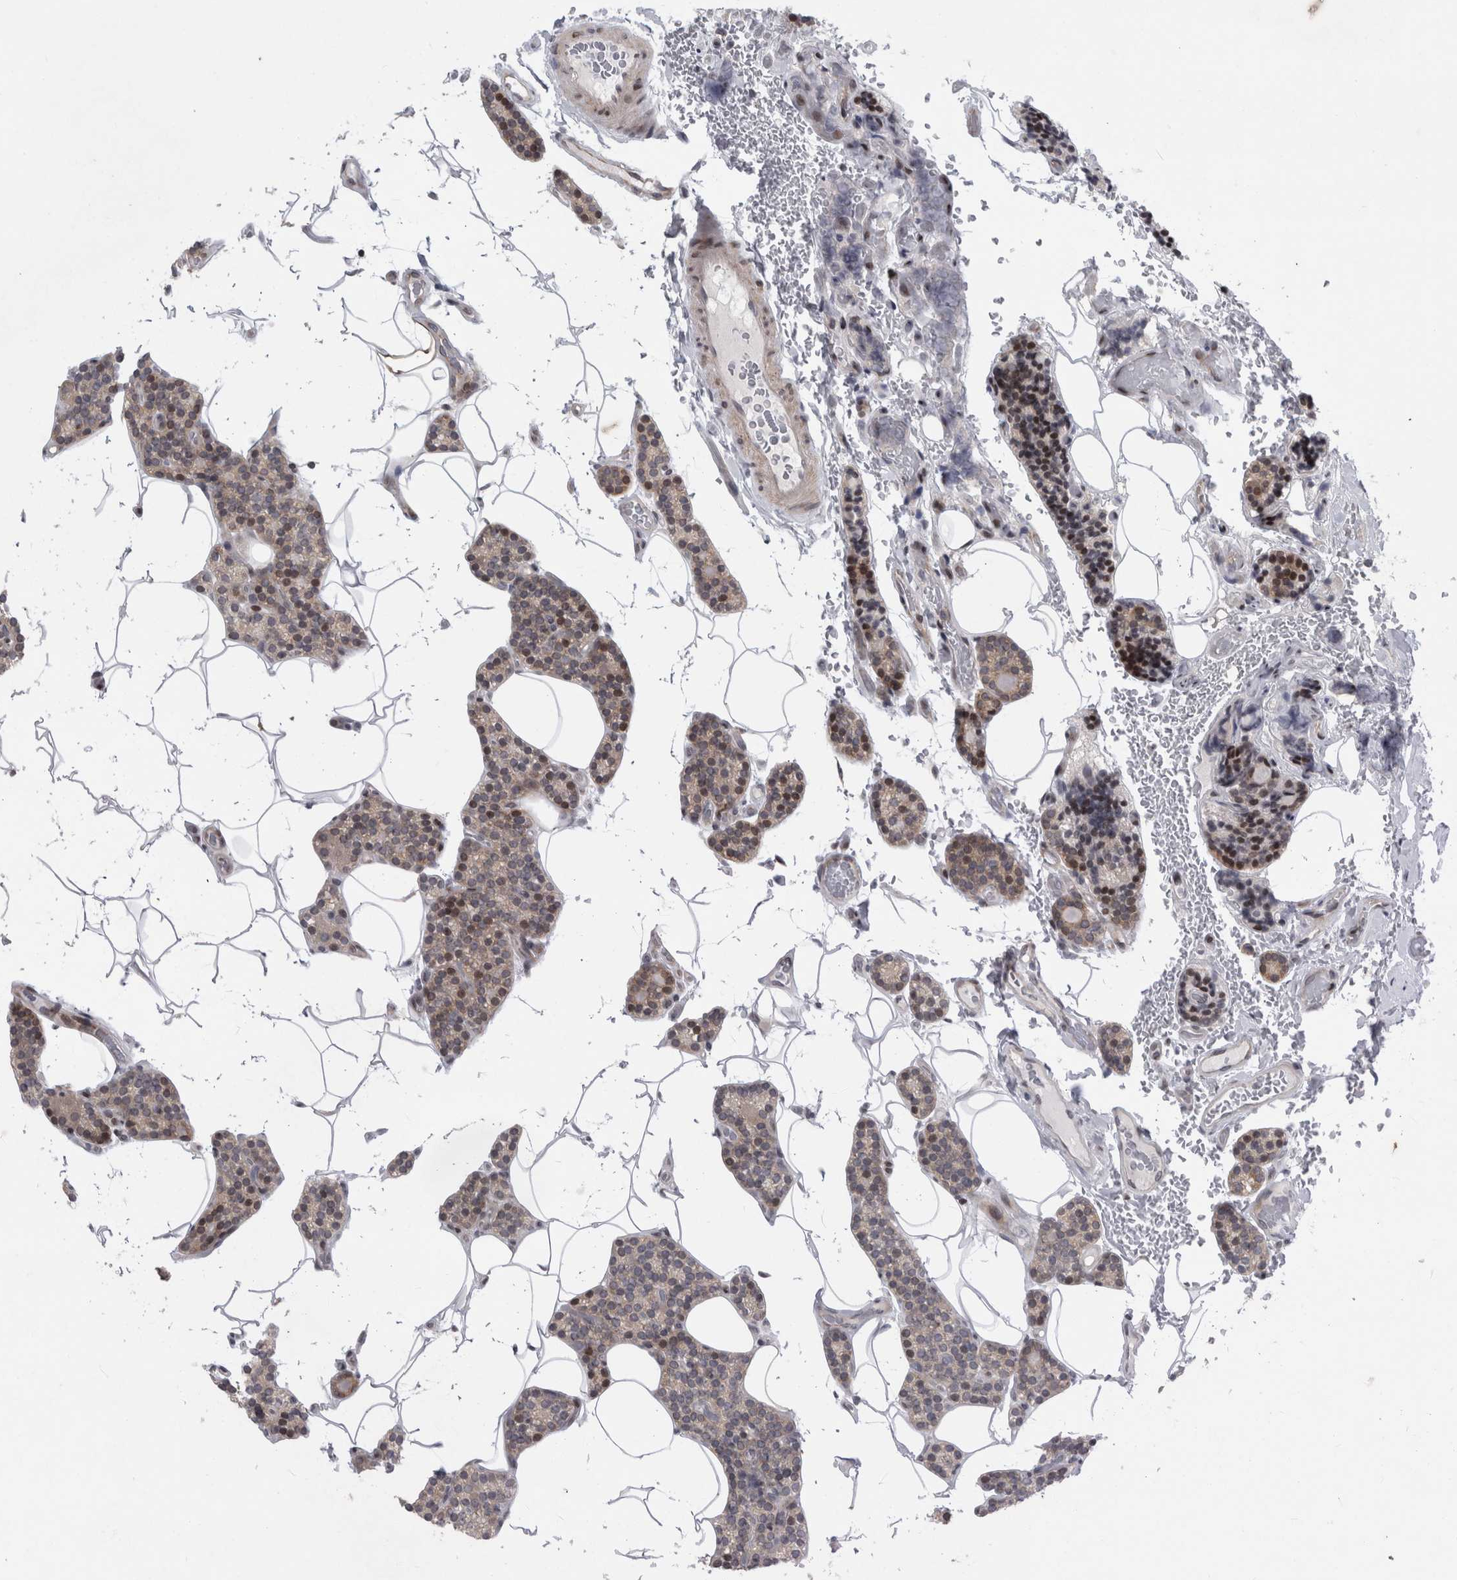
{"staining": {"intensity": "moderate", "quantity": "<25%", "location": "cytoplasmic/membranous"}, "tissue": "parathyroid gland", "cell_type": "Glandular cells", "image_type": "normal", "snomed": [{"axis": "morphology", "description": "Normal tissue, NOS"}, {"axis": "topography", "description": "Parathyroid gland"}], "caption": "Parathyroid gland stained with DAB (3,3'-diaminobenzidine) IHC demonstrates low levels of moderate cytoplasmic/membranous staining in approximately <25% of glandular cells.", "gene": "UTP25", "patient": {"sex": "male", "age": 52}}